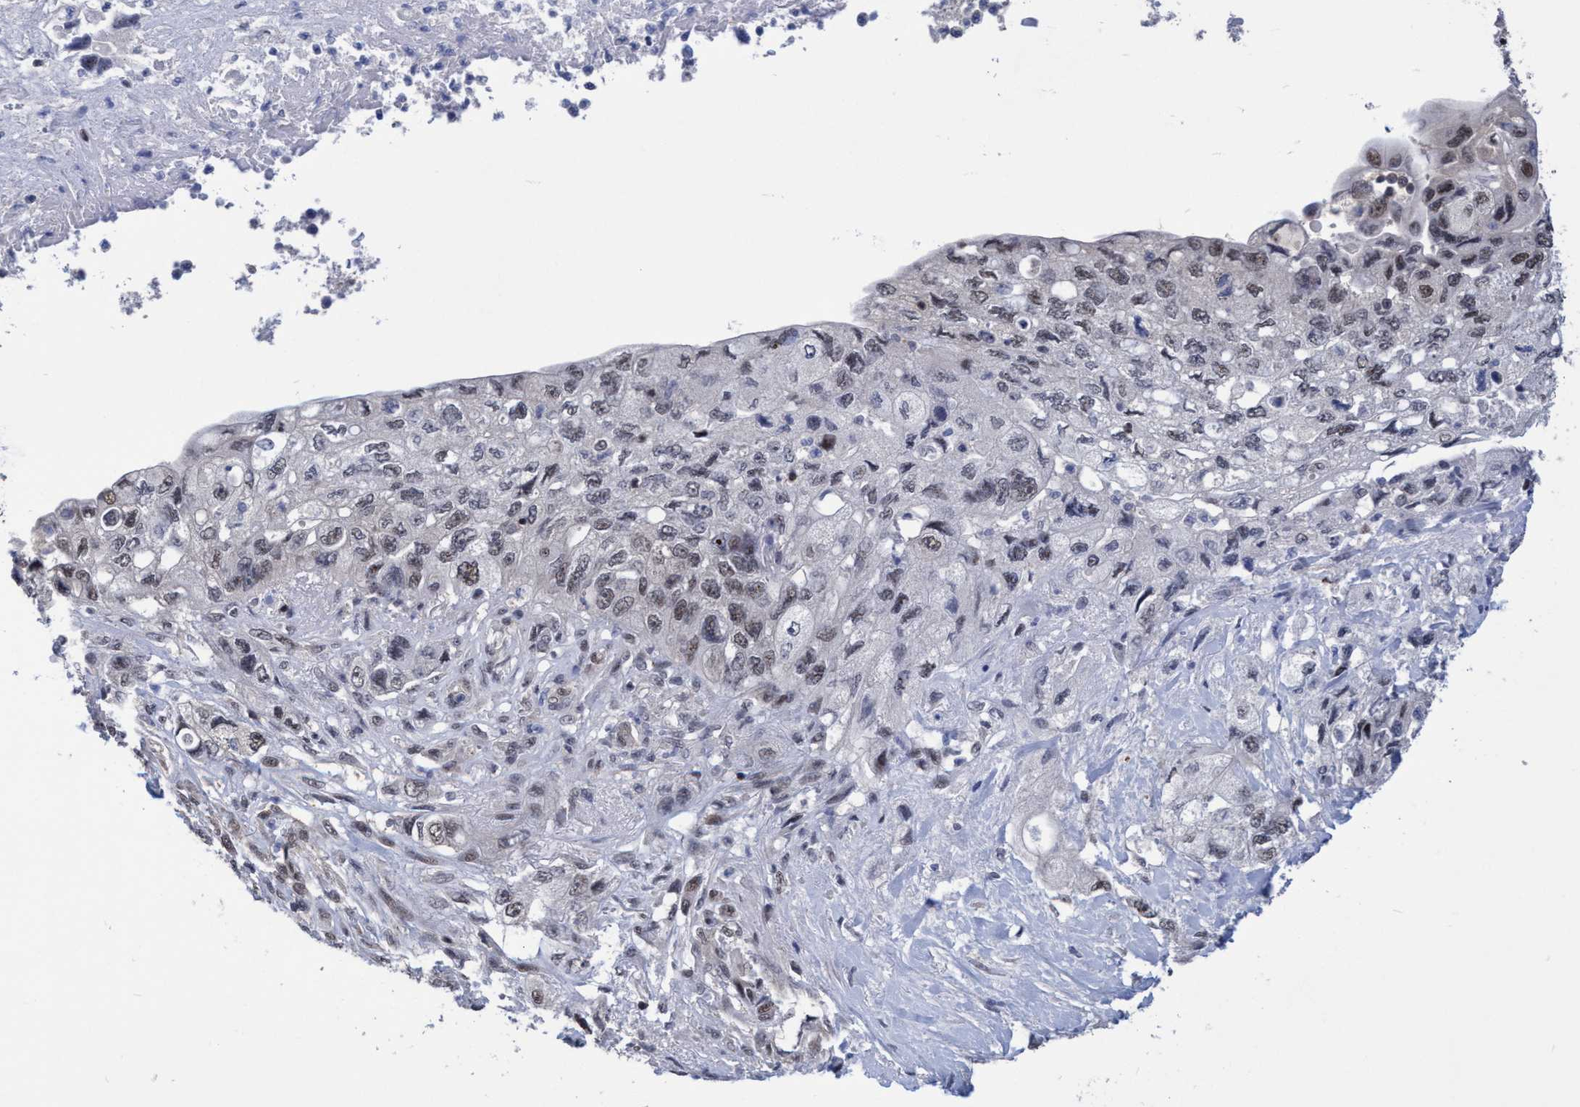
{"staining": {"intensity": "weak", "quantity": "25%-75%", "location": "nuclear"}, "tissue": "pancreatic cancer", "cell_type": "Tumor cells", "image_type": "cancer", "snomed": [{"axis": "morphology", "description": "Adenocarcinoma, NOS"}, {"axis": "topography", "description": "Pancreas"}], "caption": "Immunohistochemical staining of pancreatic cancer demonstrates low levels of weak nuclear positivity in approximately 25%-75% of tumor cells. The protein is stained brown, and the nuclei are stained in blue (DAB (3,3'-diaminobenzidine) IHC with brightfield microscopy, high magnification).", "gene": "C9orf78", "patient": {"sex": "female", "age": 73}}